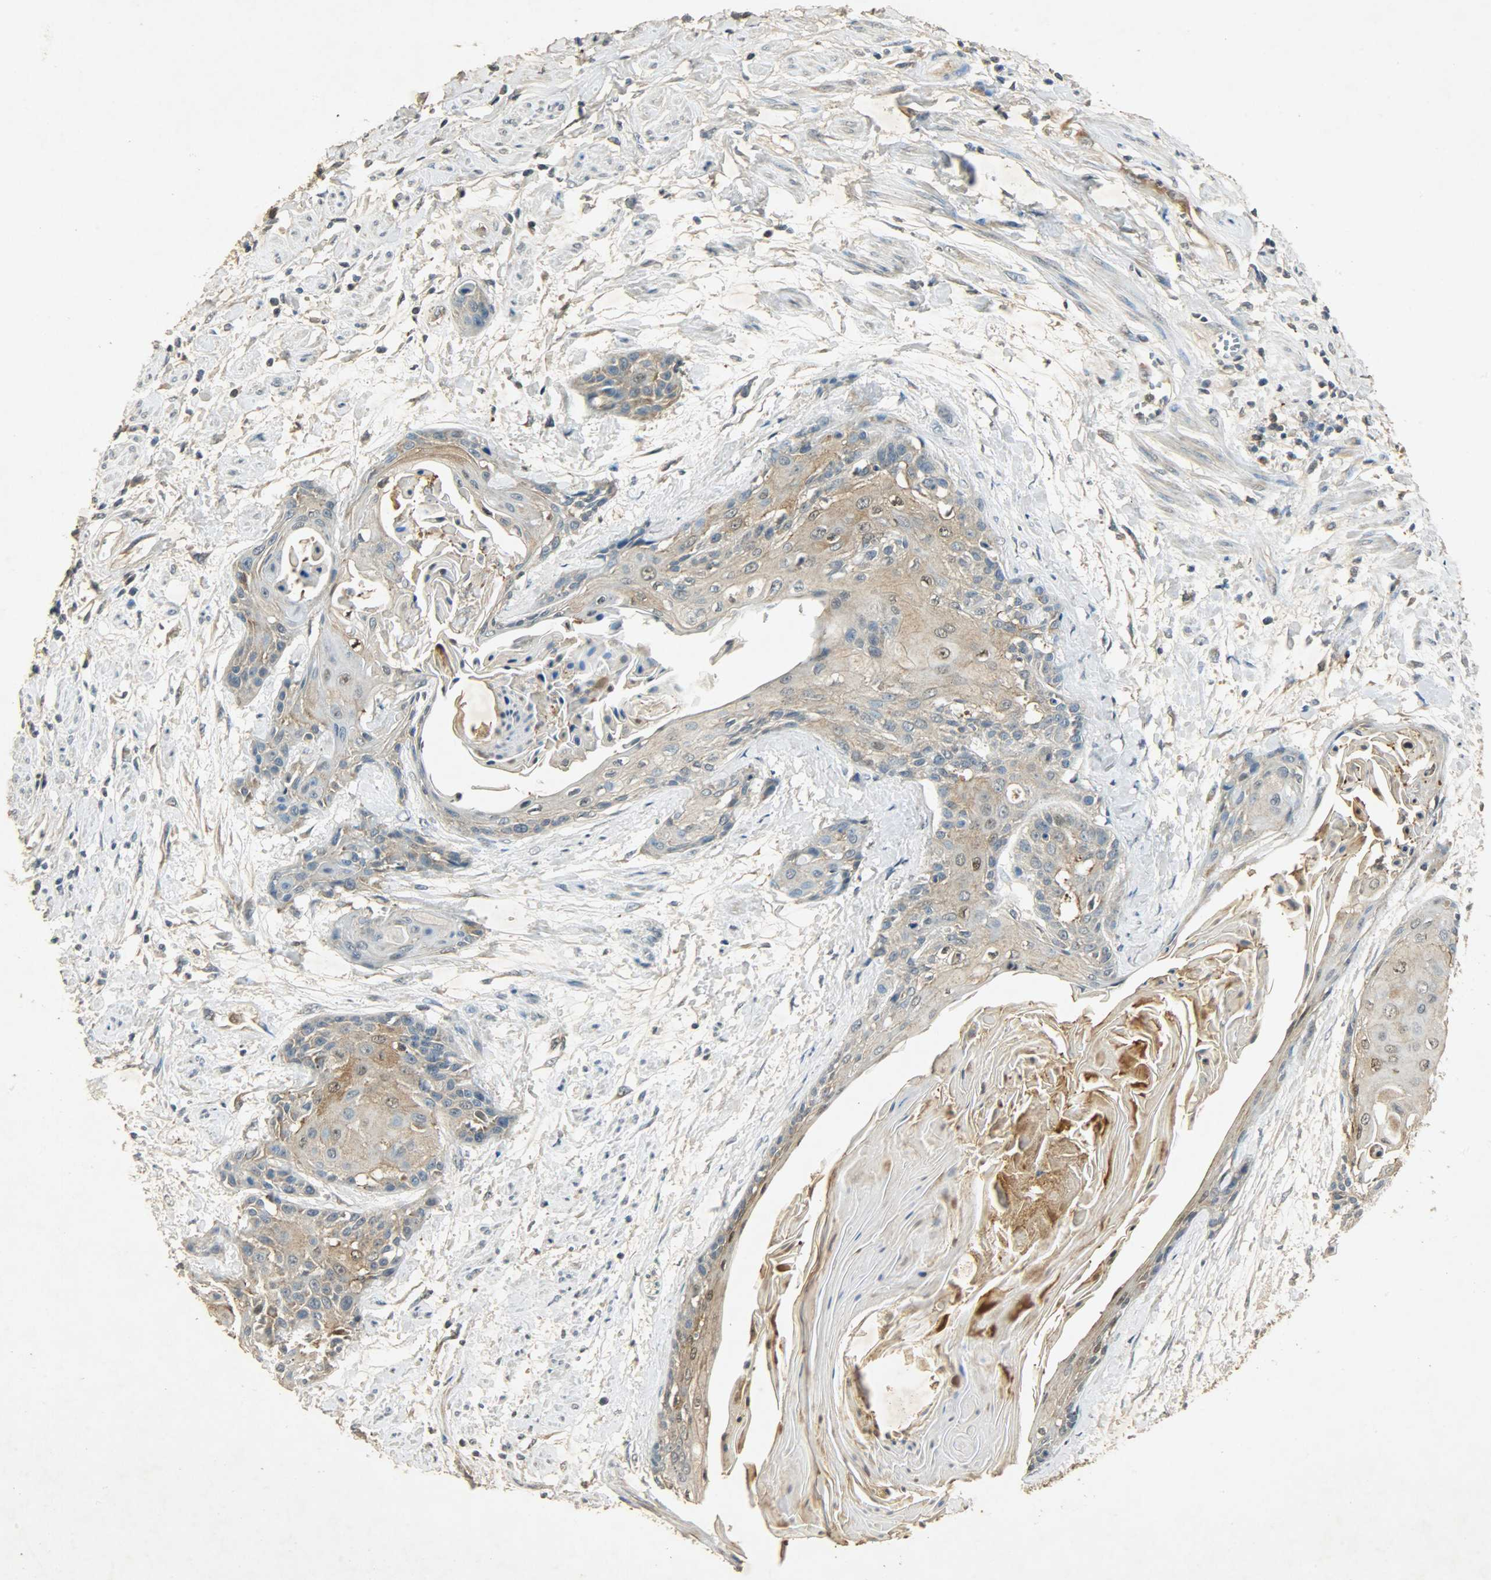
{"staining": {"intensity": "weak", "quantity": ">75%", "location": "cytoplasmic/membranous"}, "tissue": "cervical cancer", "cell_type": "Tumor cells", "image_type": "cancer", "snomed": [{"axis": "morphology", "description": "Squamous cell carcinoma, NOS"}, {"axis": "topography", "description": "Cervix"}], "caption": "The image reveals immunohistochemical staining of cervical cancer (squamous cell carcinoma). There is weak cytoplasmic/membranous staining is present in approximately >75% of tumor cells.", "gene": "ATP2B1", "patient": {"sex": "female", "age": 57}}